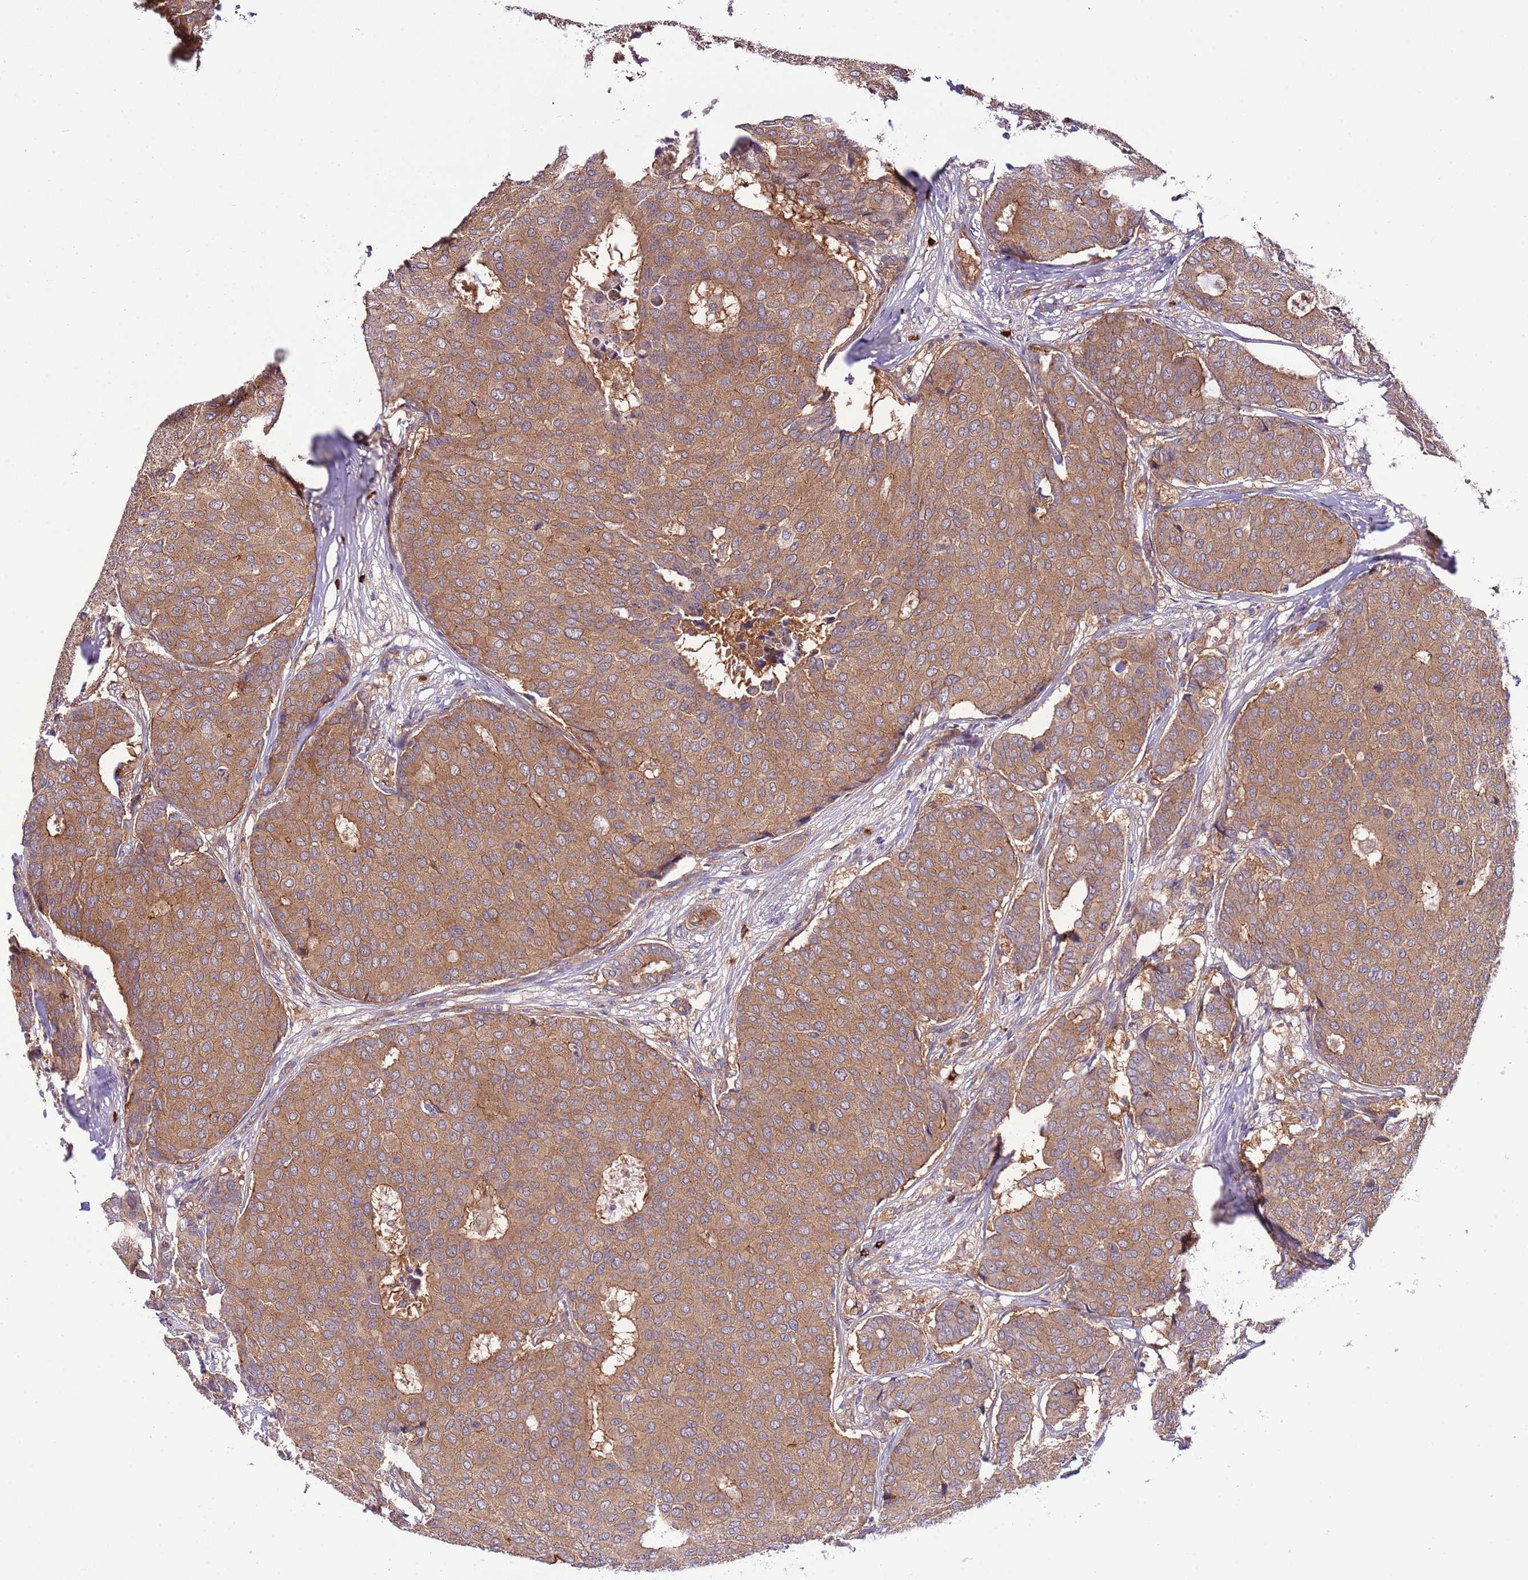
{"staining": {"intensity": "moderate", "quantity": ">75%", "location": "cytoplasmic/membranous"}, "tissue": "breast cancer", "cell_type": "Tumor cells", "image_type": "cancer", "snomed": [{"axis": "morphology", "description": "Duct carcinoma"}, {"axis": "topography", "description": "Breast"}], "caption": "Immunohistochemistry image of breast intraductal carcinoma stained for a protein (brown), which exhibits medium levels of moderate cytoplasmic/membranous staining in about >75% of tumor cells.", "gene": "DONSON", "patient": {"sex": "female", "age": 75}}